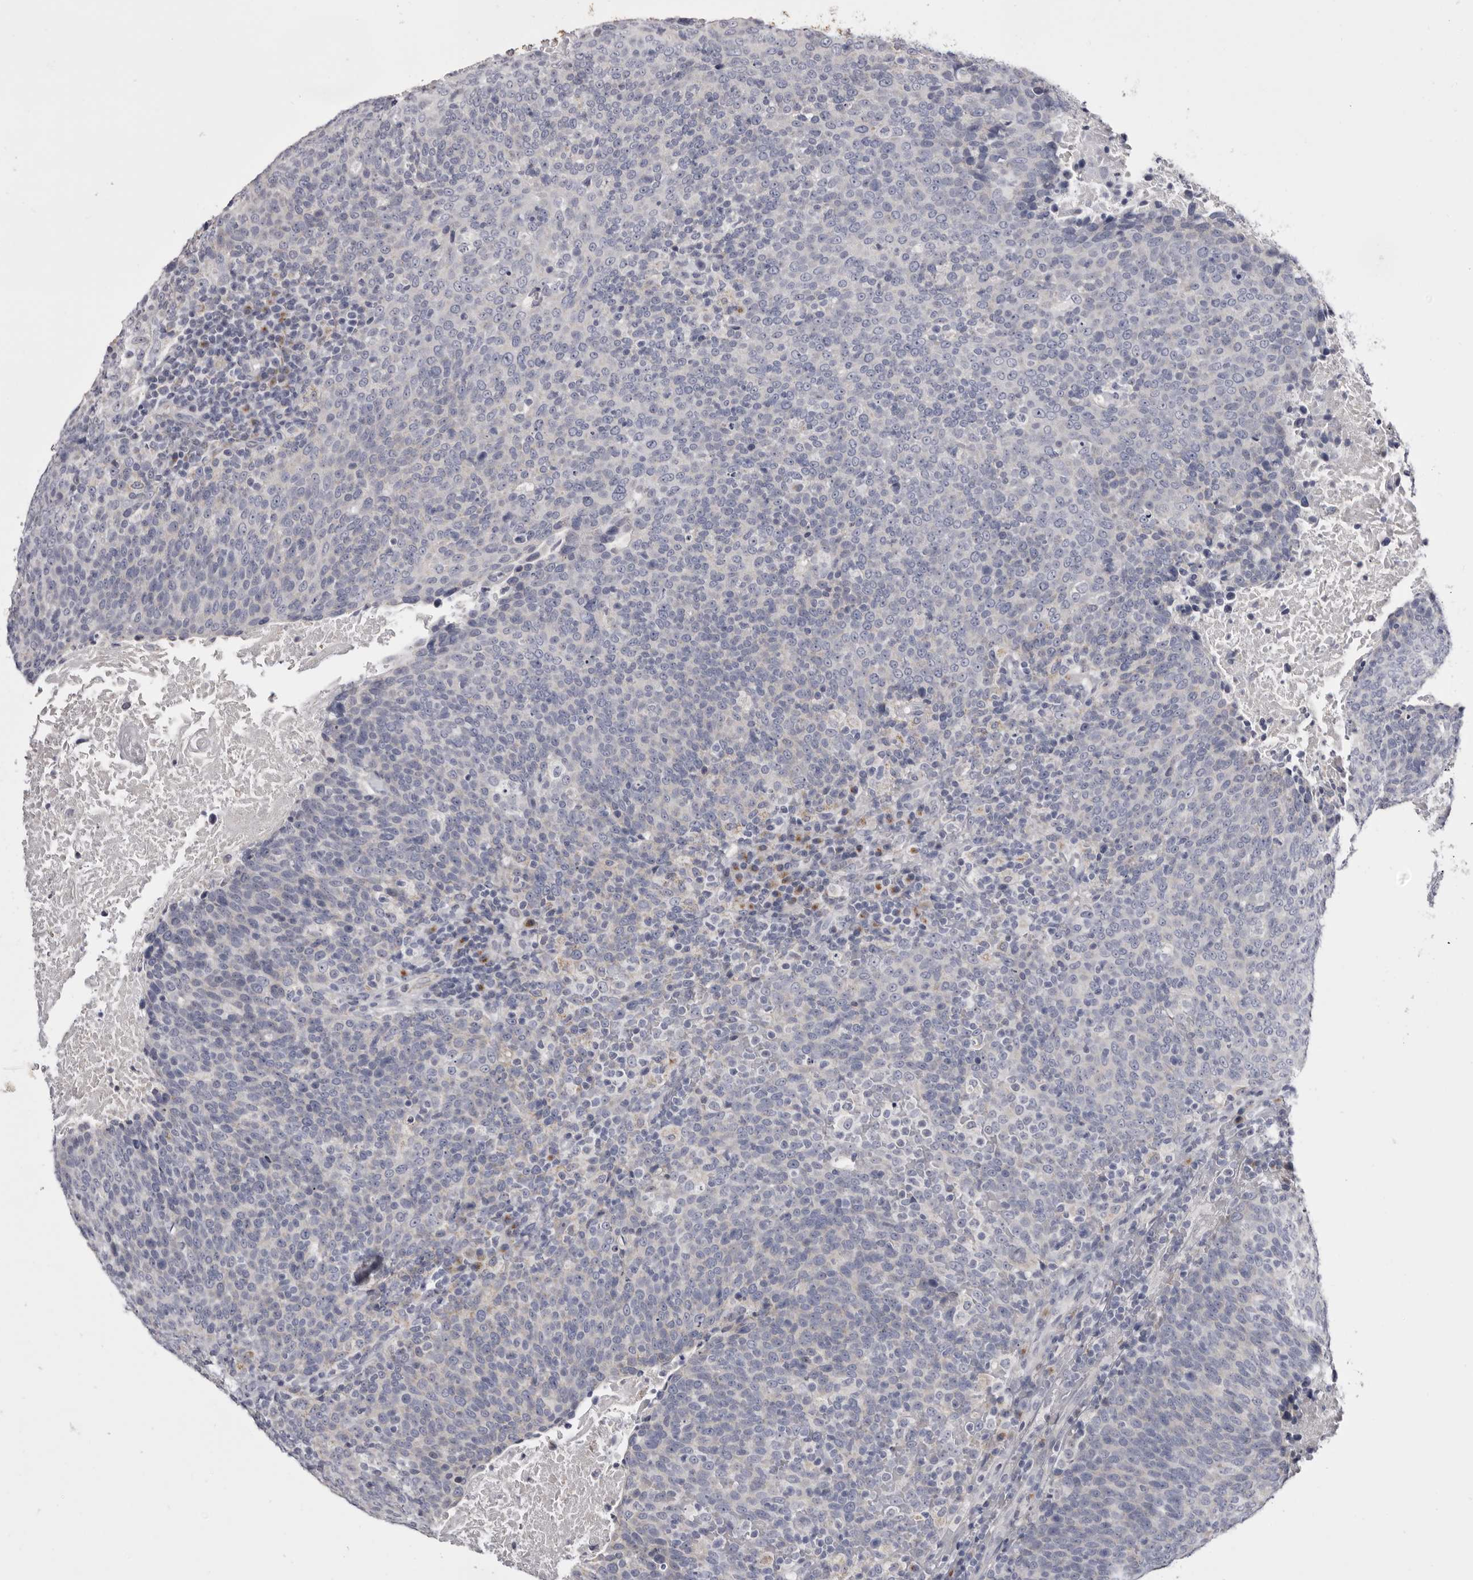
{"staining": {"intensity": "negative", "quantity": "none", "location": "none"}, "tissue": "head and neck cancer", "cell_type": "Tumor cells", "image_type": "cancer", "snomed": [{"axis": "morphology", "description": "Squamous cell carcinoma, NOS"}, {"axis": "morphology", "description": "Squamous cell carcinoma, metastatic, NOS"}, {"axis": "topography", "description": "Lymph node"}, {"axis": "topography", "description": "Head-Neck"}], "caption": "An IHC micrograph of head and neck cancer is shown. There is no staining in tumor cells of head and neck cancer.", "gene": "CASQ1", "patient": {"sex": "male", "age": 62}}